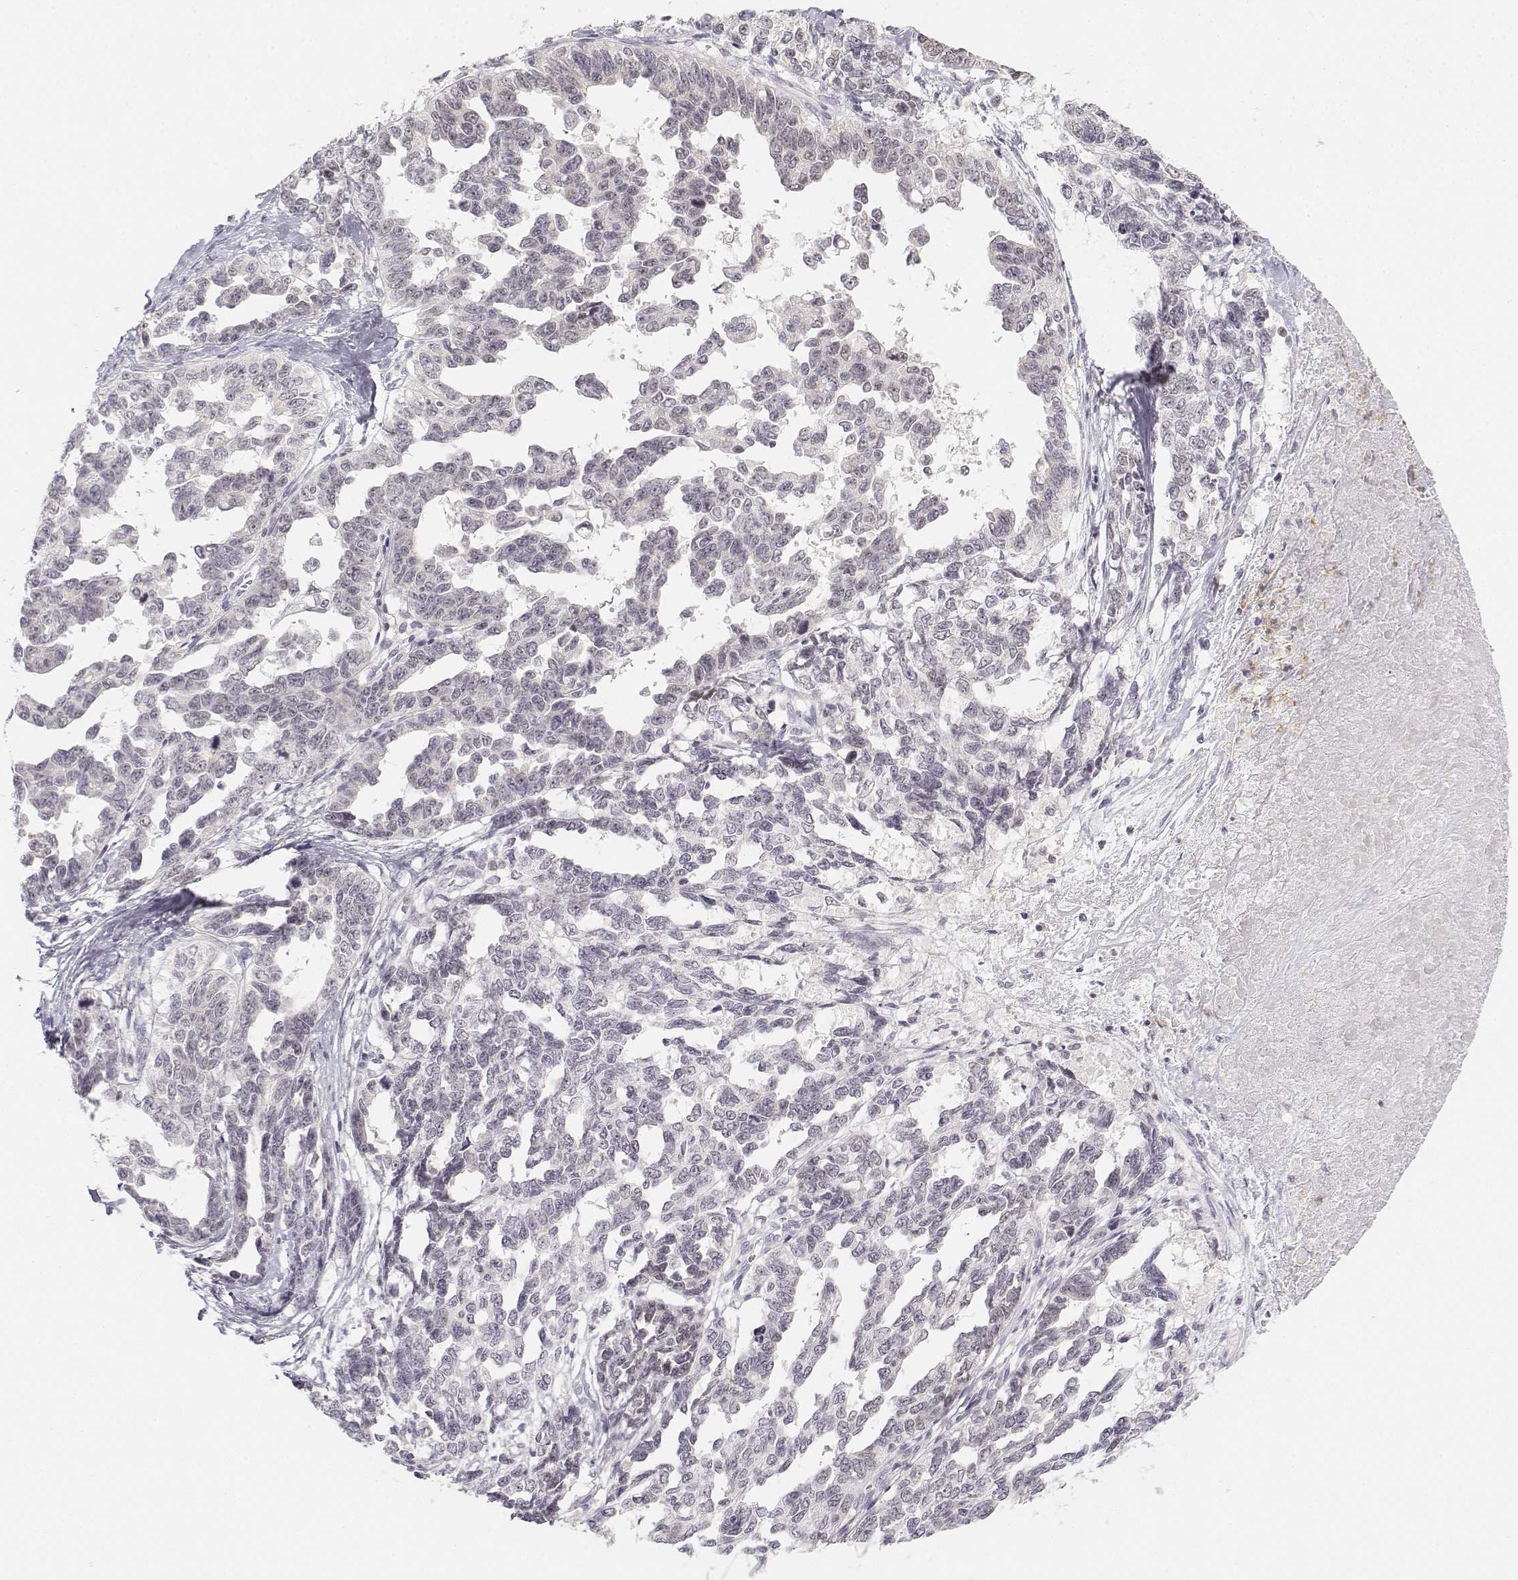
{"staining": {"intensity": "negative", "quantity": "none", "location": "none"}, "tissue": "ovarian cancer", "cell_type": "Tumor cells", "image_type": "cancer", "snomed": [{"axis": "morphology", "description": "Cystadenocarcinoma, serous, NOS"}, {"axis": "topography", "description": "Ovary"}], "caption": "Tumor cells are negative for protein expression in human ovarian cancer (serous cystadenocarcinoma). (Immunohistochemistry (ihc), brightfield microscopy, high magnification).", "gene": "GLIPR1L2", "patient": {"sex": "female", "age": 69}}